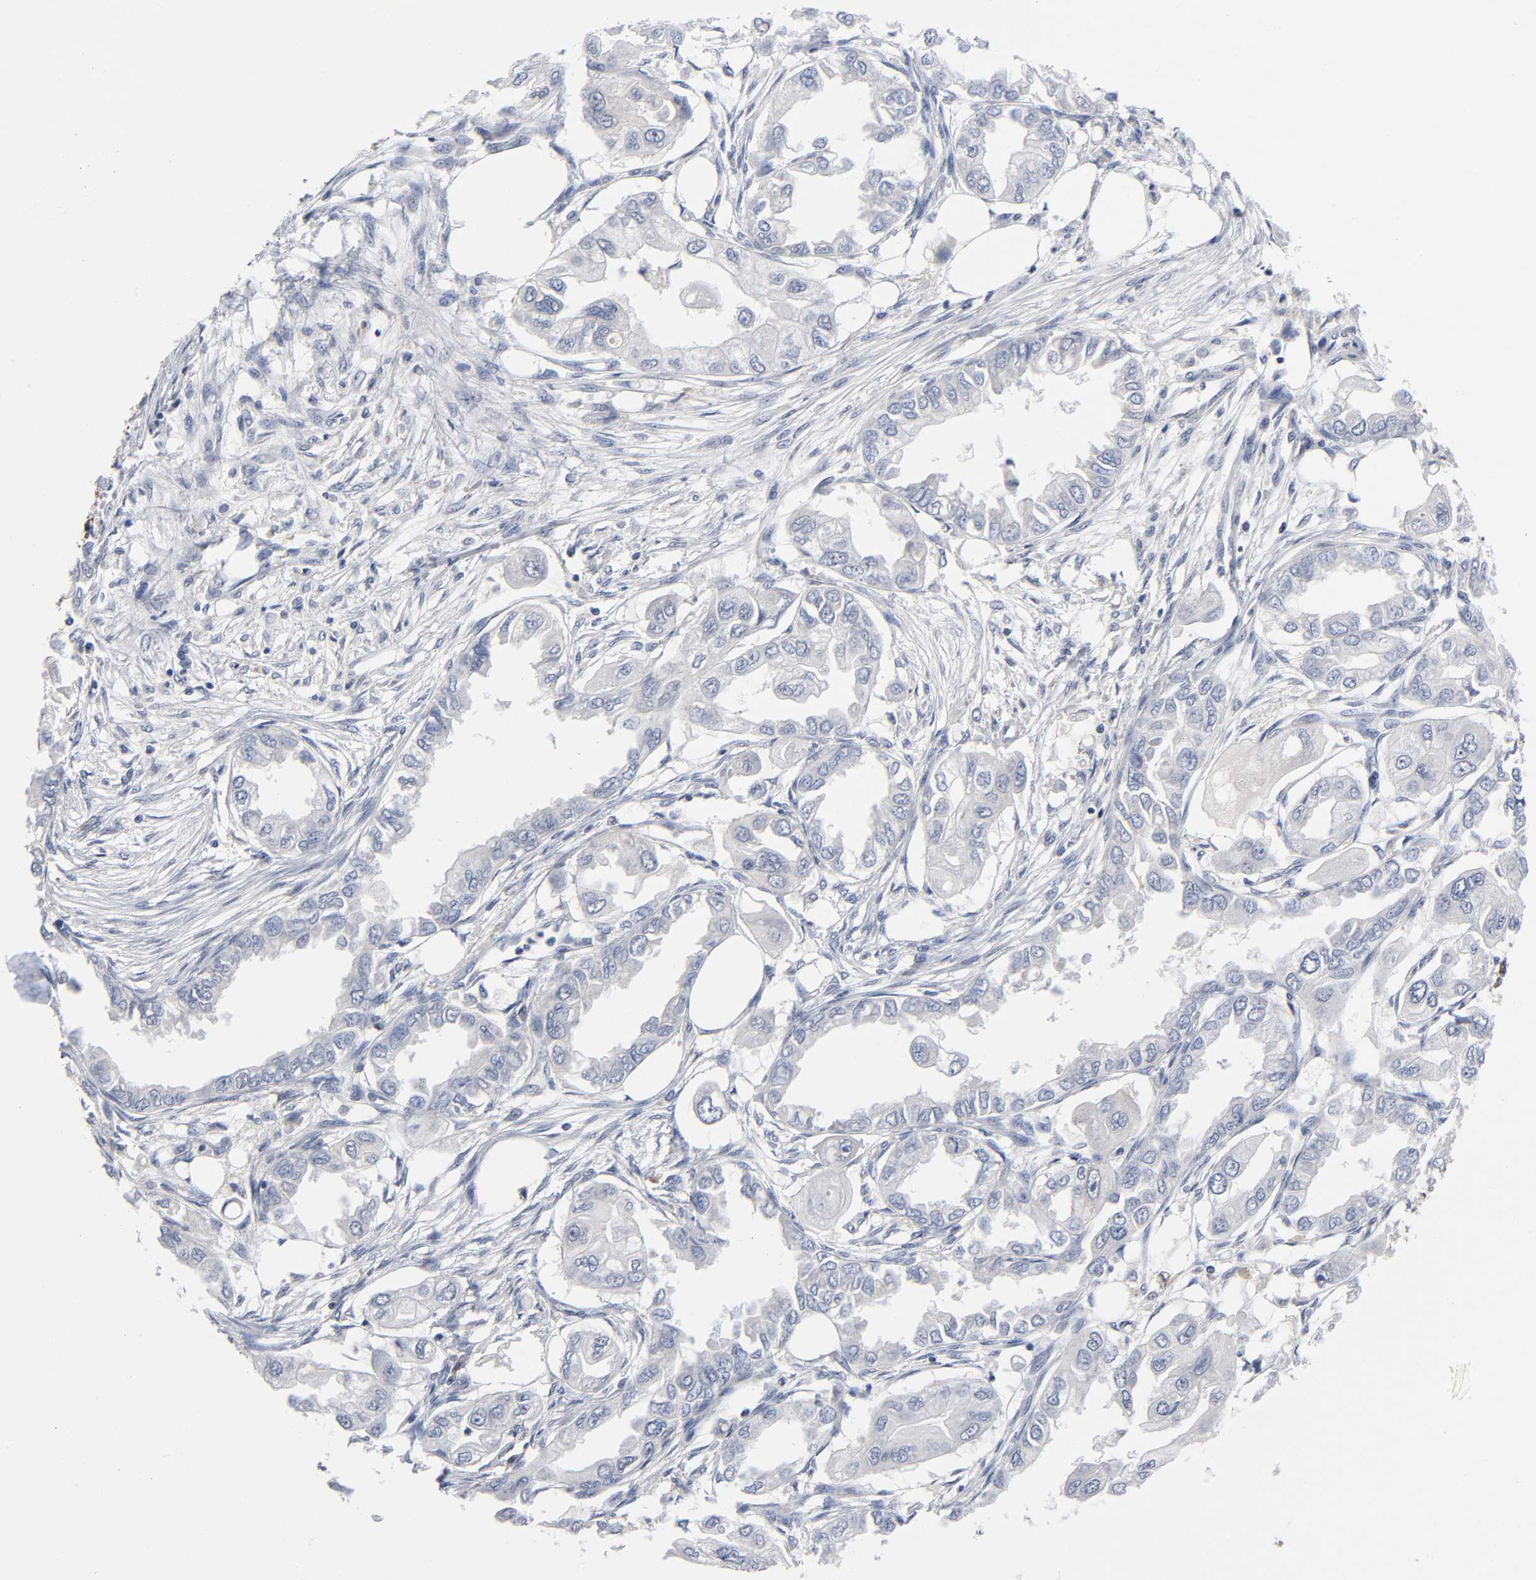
{"staining": {"intensity": "negative", "quantity": "none", "location": "none"}, "tissue": "endometrial cancer", "cell_type": "Tumor cells", "image_type": "cancer", "snomed": [{"axis": "morphology", "description": "Adenocarcinoma, NOS"}, {"axis": "topography", "description": "Endometrium"}], "caption": "A high-resolution photomicrograph shows IHC staining of endometrial cancer (adenocarcinoma), which exhibits no significant staining in tumor cells. (DAB (3,3'-diaminobenzidine) IHC, high magnification).", "gene": "ZNF384", "patient": {"sex": "female", "age": 67}}